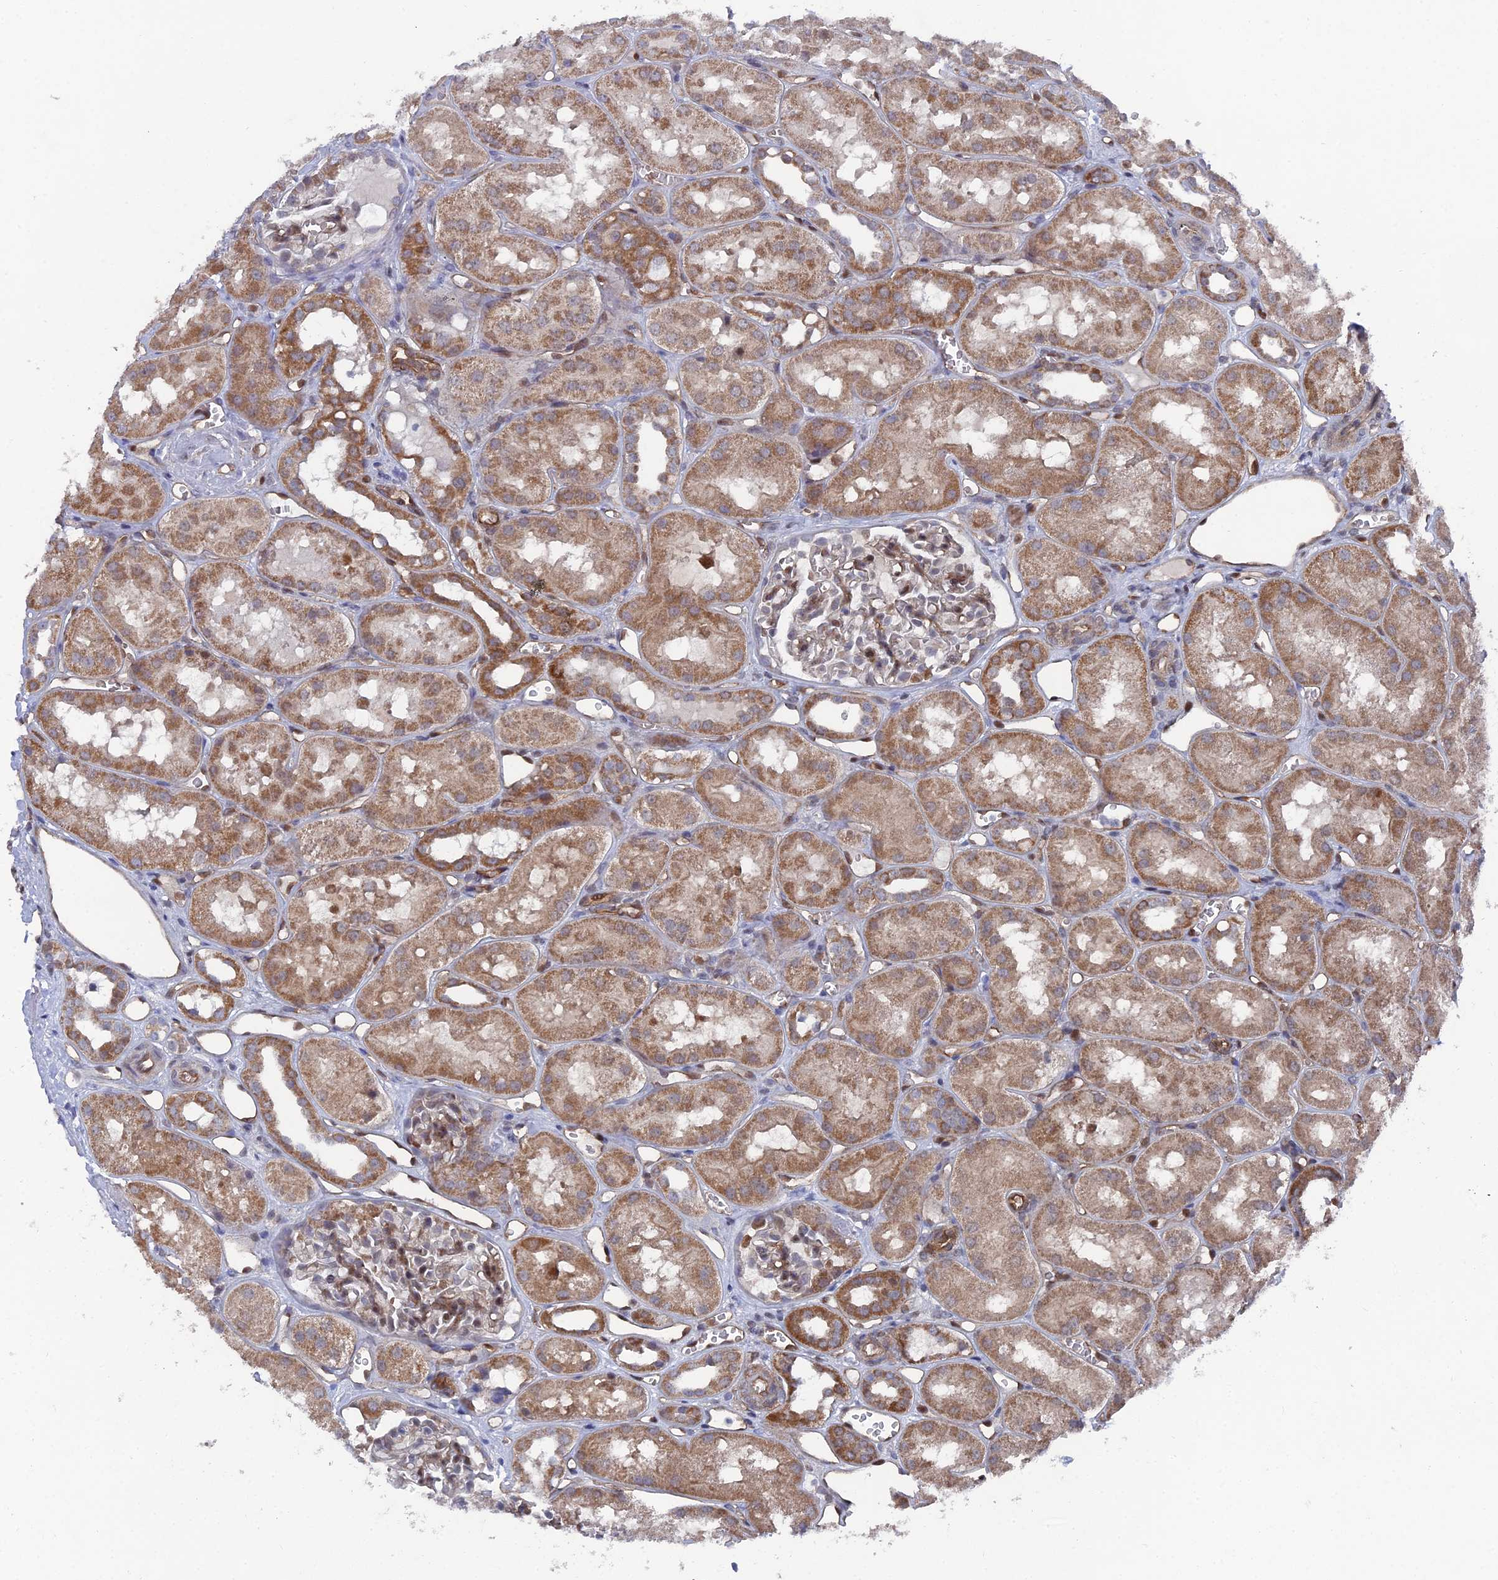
{"staining": {"intensity": "moderate", "quantity": "<25%", "location": "cytoplasmic/membranous,nuclear"}, "tissue": "kidney", "cell_type": "Cells in glomeruli", "image_type": "normal", "snomed": [{"axis": "morphology", "description": "Normal tissue, NOS"}, {"axis": "topography", "description": "Kidney"}], "caption": "This image displays IHC staining of benign human kidney, with low moderate cytoplasmic/membranous,nuclear positivity in about <25% of cells in glomeruli.", "gene": "UNC5D", "patient": {"sex": "male", "age": 16}}